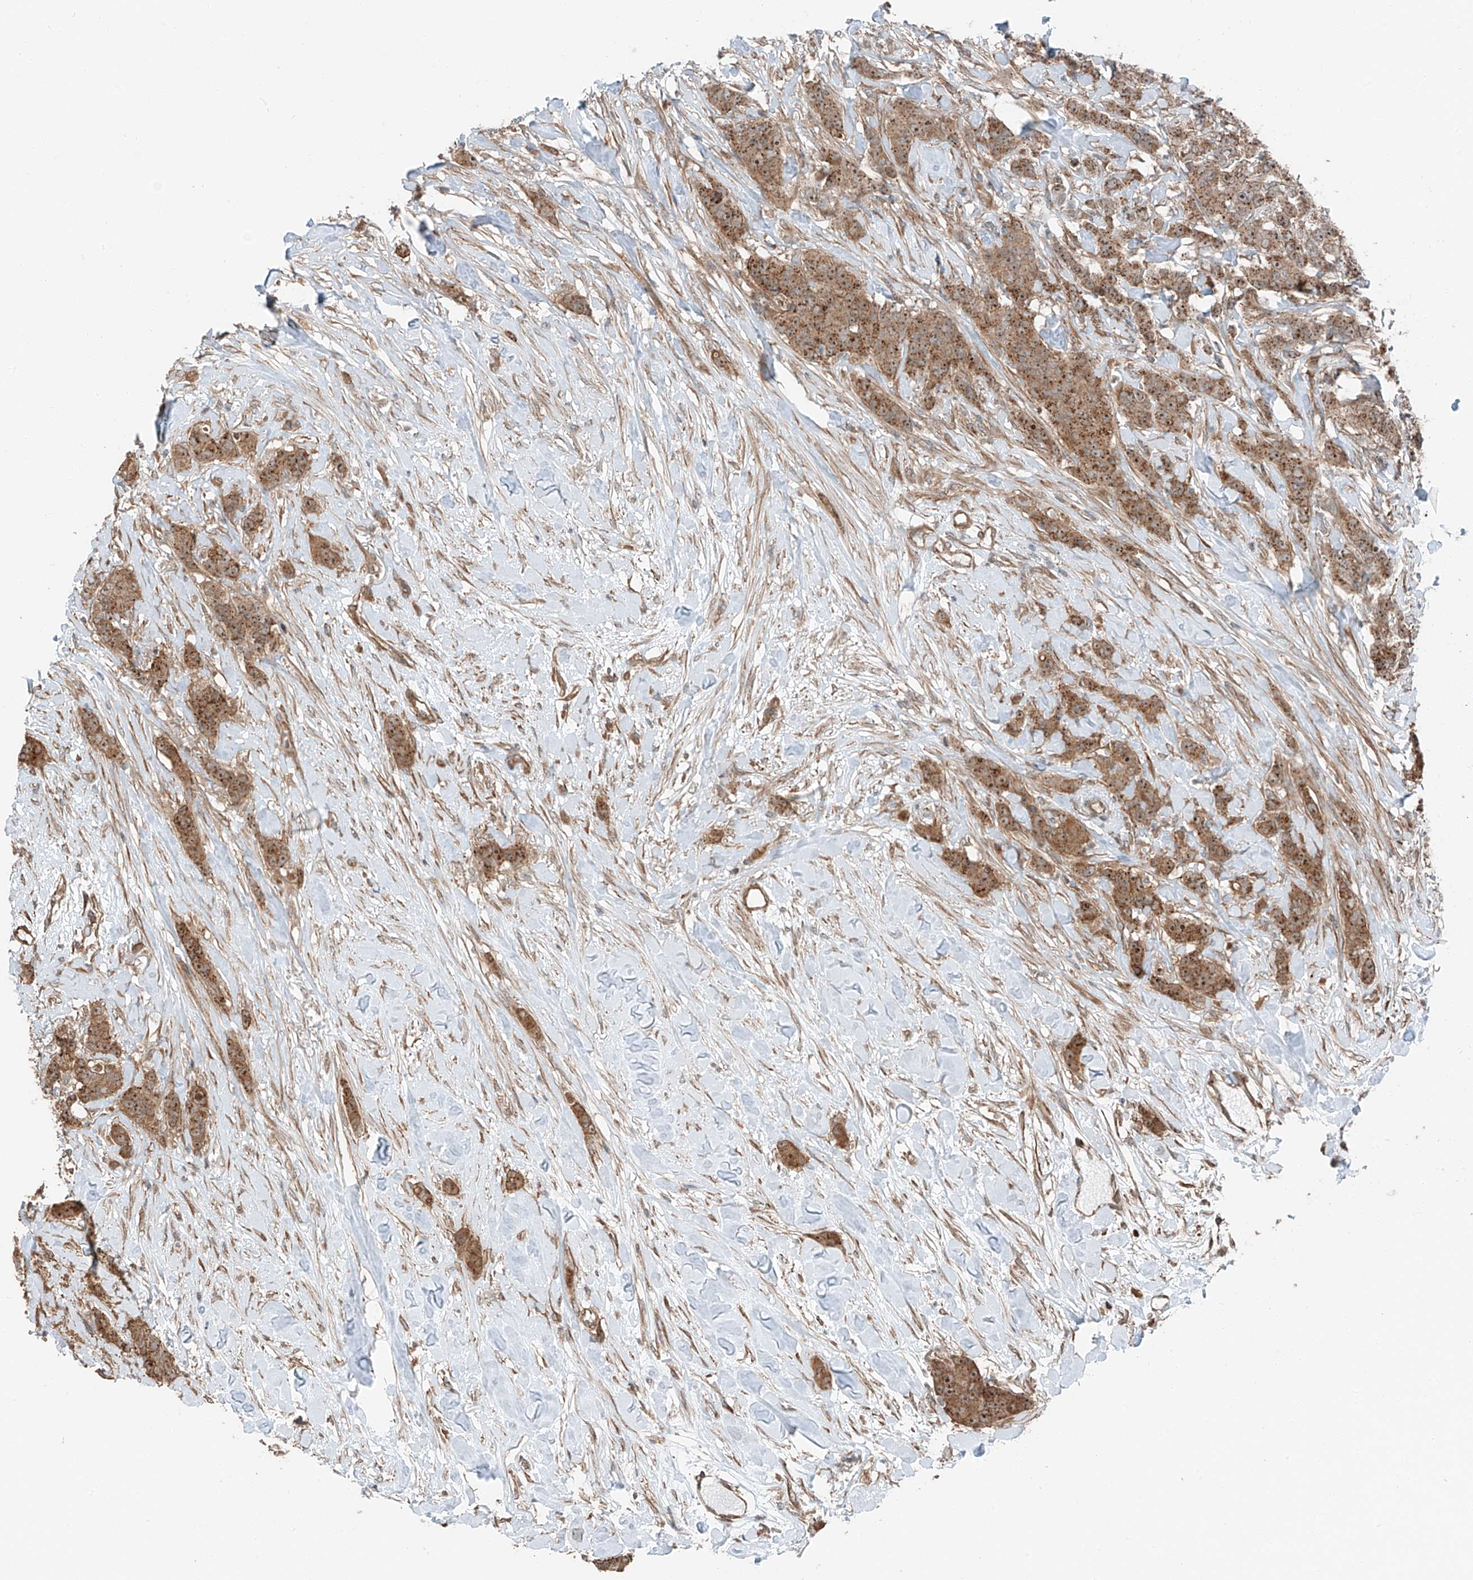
{"staining": {"intensity": "moderate", "quantity": ">75%", "location": "cytoplasmic/membranous"}, "tissue": "breast cancer", "cell_type": "Tumor cells", "image_type": "cancer", "snomed": [{"axis": "morphology", "description": "Duct carcinoma"}, {"axis": "topography", "description": "Breast"}], "caption": "Protein staining displays moderate cytoplasmic/membranous expression in about >75% of tumor cells in infiltrating ductal carcinoma (breast).", "gene": "CEP162", "patient": {"sex": "female", "age": 40}}